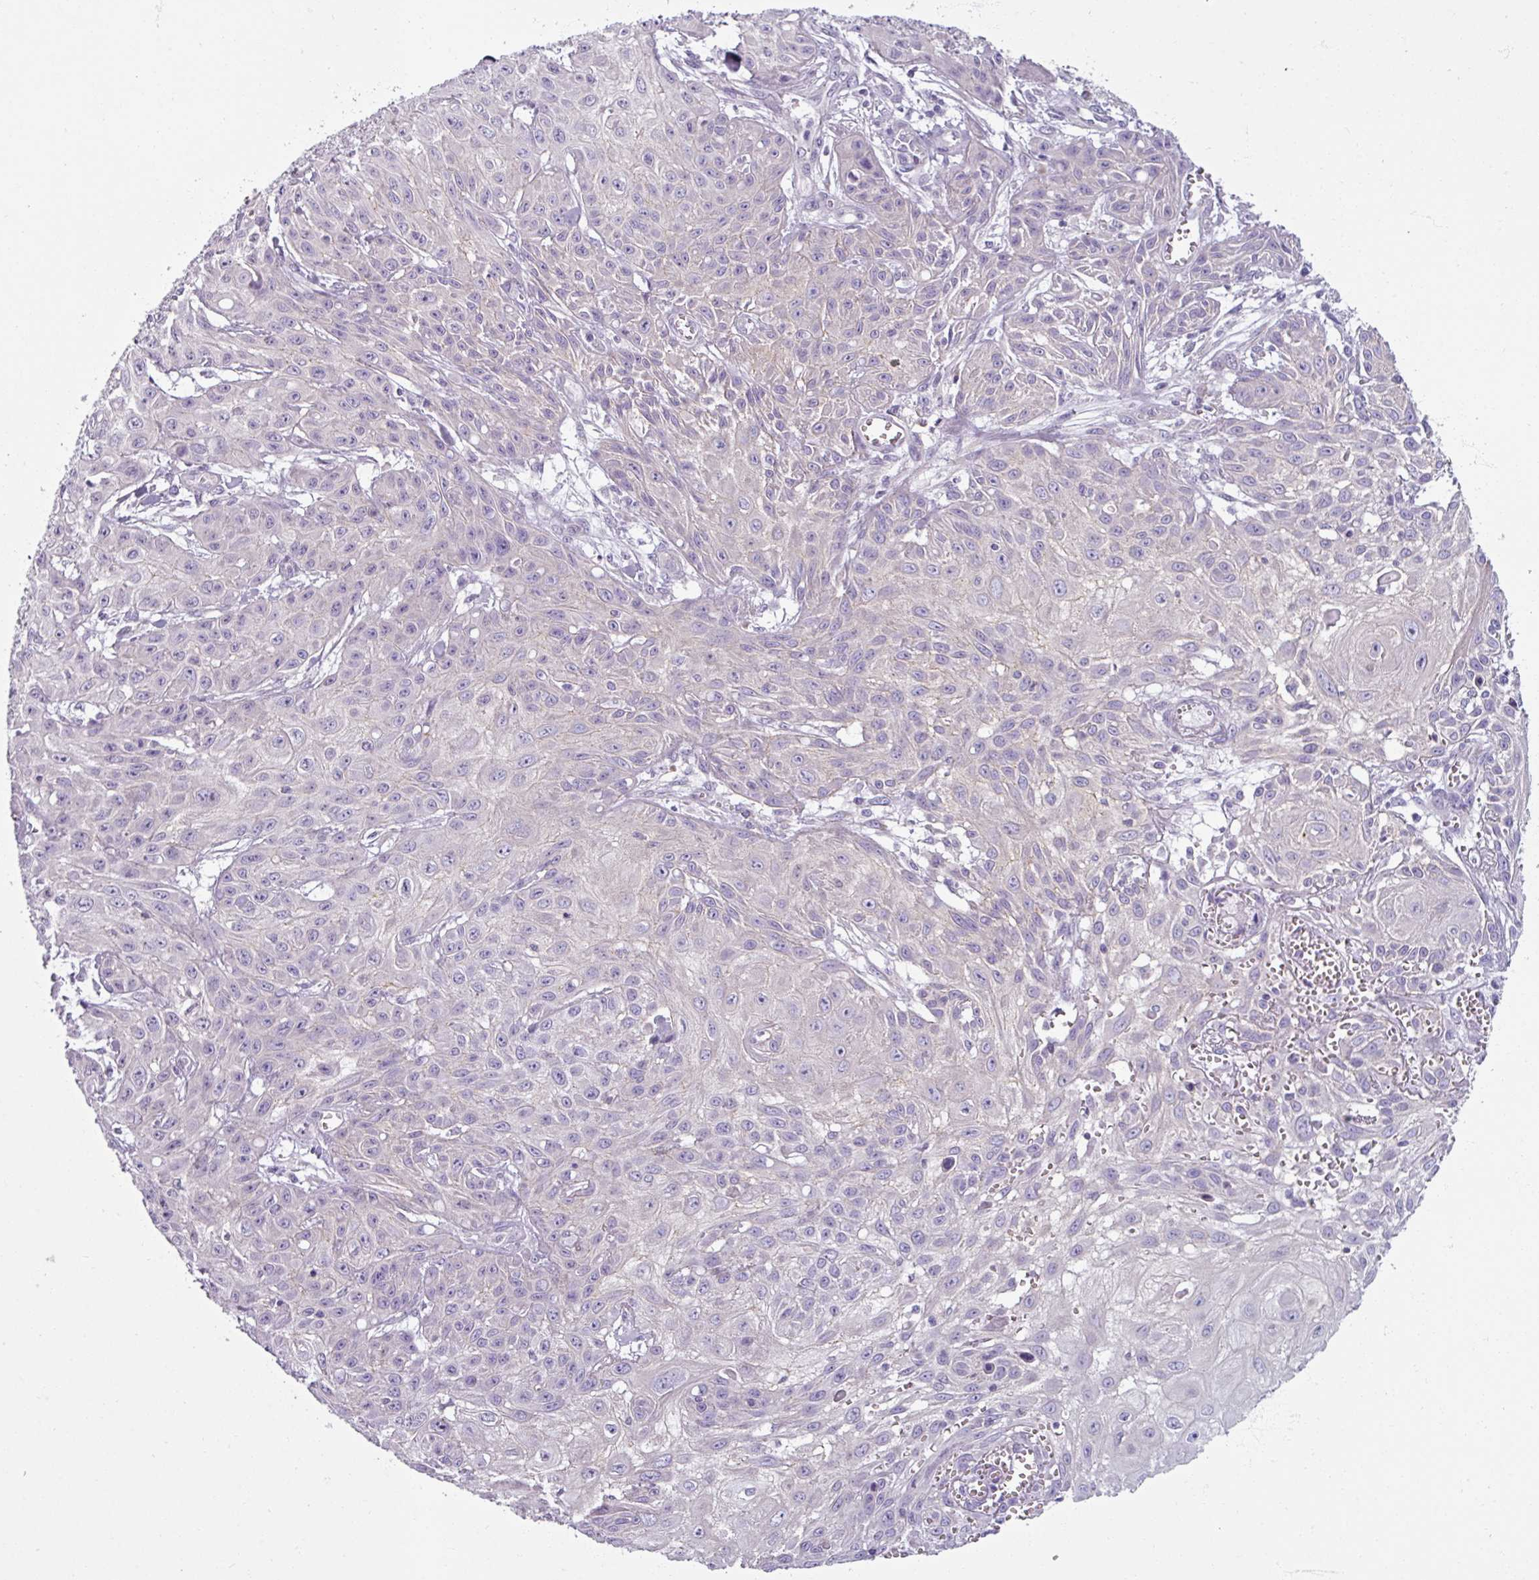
{"staining": {"intensity": "negative", "quantity": "none", "location": "none"}, "tissue": "skin cancer", "cell_type": "Tumor cells", "image_type": "cancer", "snomed": [{"axis": "morphology", "description": "Squamous cell carcinoma, NOS"}, {"axis": "topography", "description": "Skin"}, {"axis": "topography", "description": "Vulva"}], "caption": "Protein analysis of skin squamous cell carcinoma demonstrates no significant expression in tumor cells.", "gene": "SMIM11", "patient": {"sex": "female", "age": 71}}